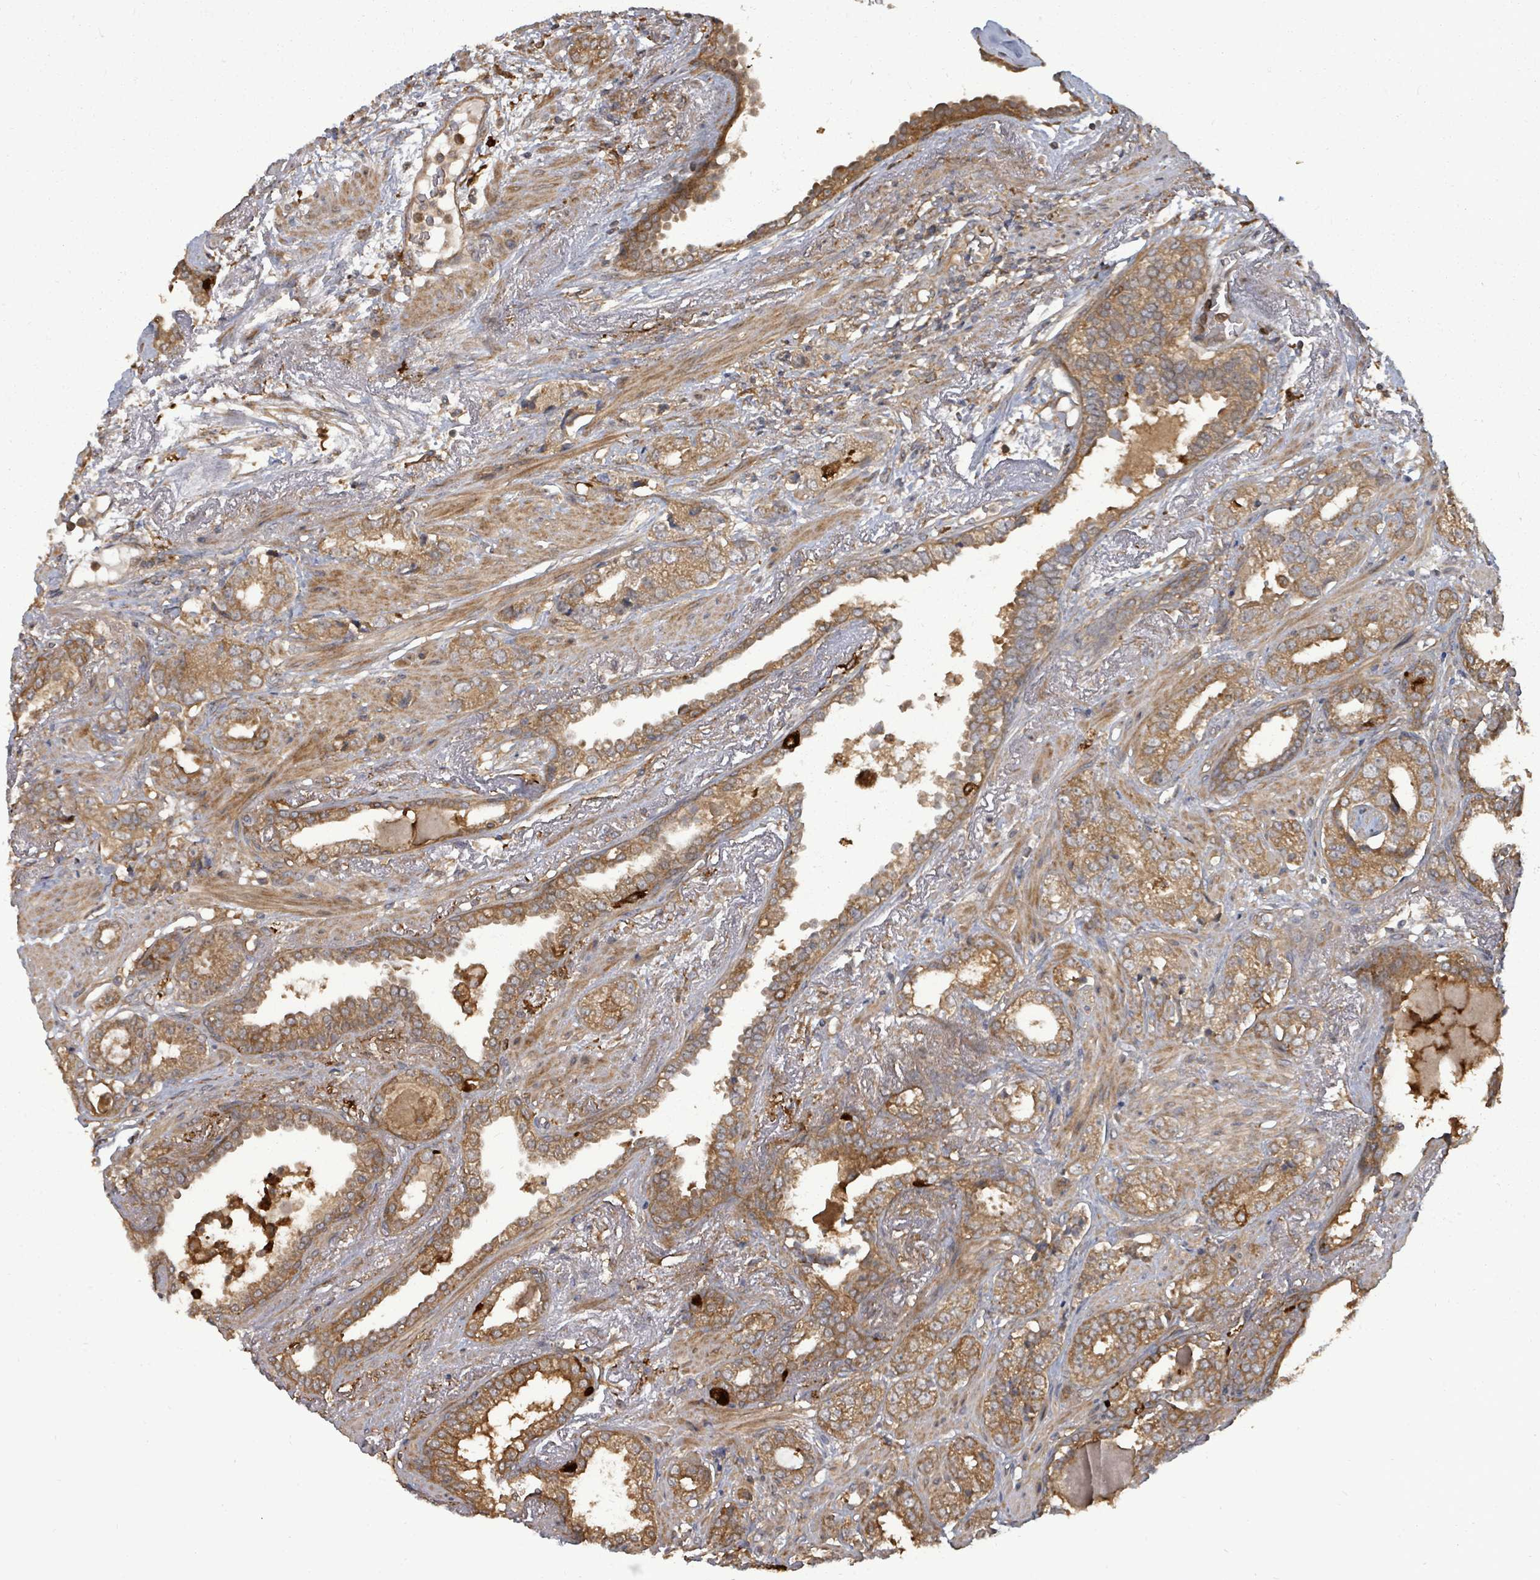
{"staining": {"intensity": "moderate", "quantity": ">75%", "location": "cytoplasmic/membranous"}, "tissue": "prostate cancer", "cell_type": "Tumor cells", "image_type": "cancer", "snomed": [{"axis": "morphology", "description": "Adenocarcinoma, High grade"}, {"axis": "topography", "description": "Prostate"}], "caption": "Prostate high-grade adenocarcinoma stained with a protein marker demonstrates moderate staining in tumor cells.", "gene": "EIF3C", "patient": {"sex": "male", "age": 71}}